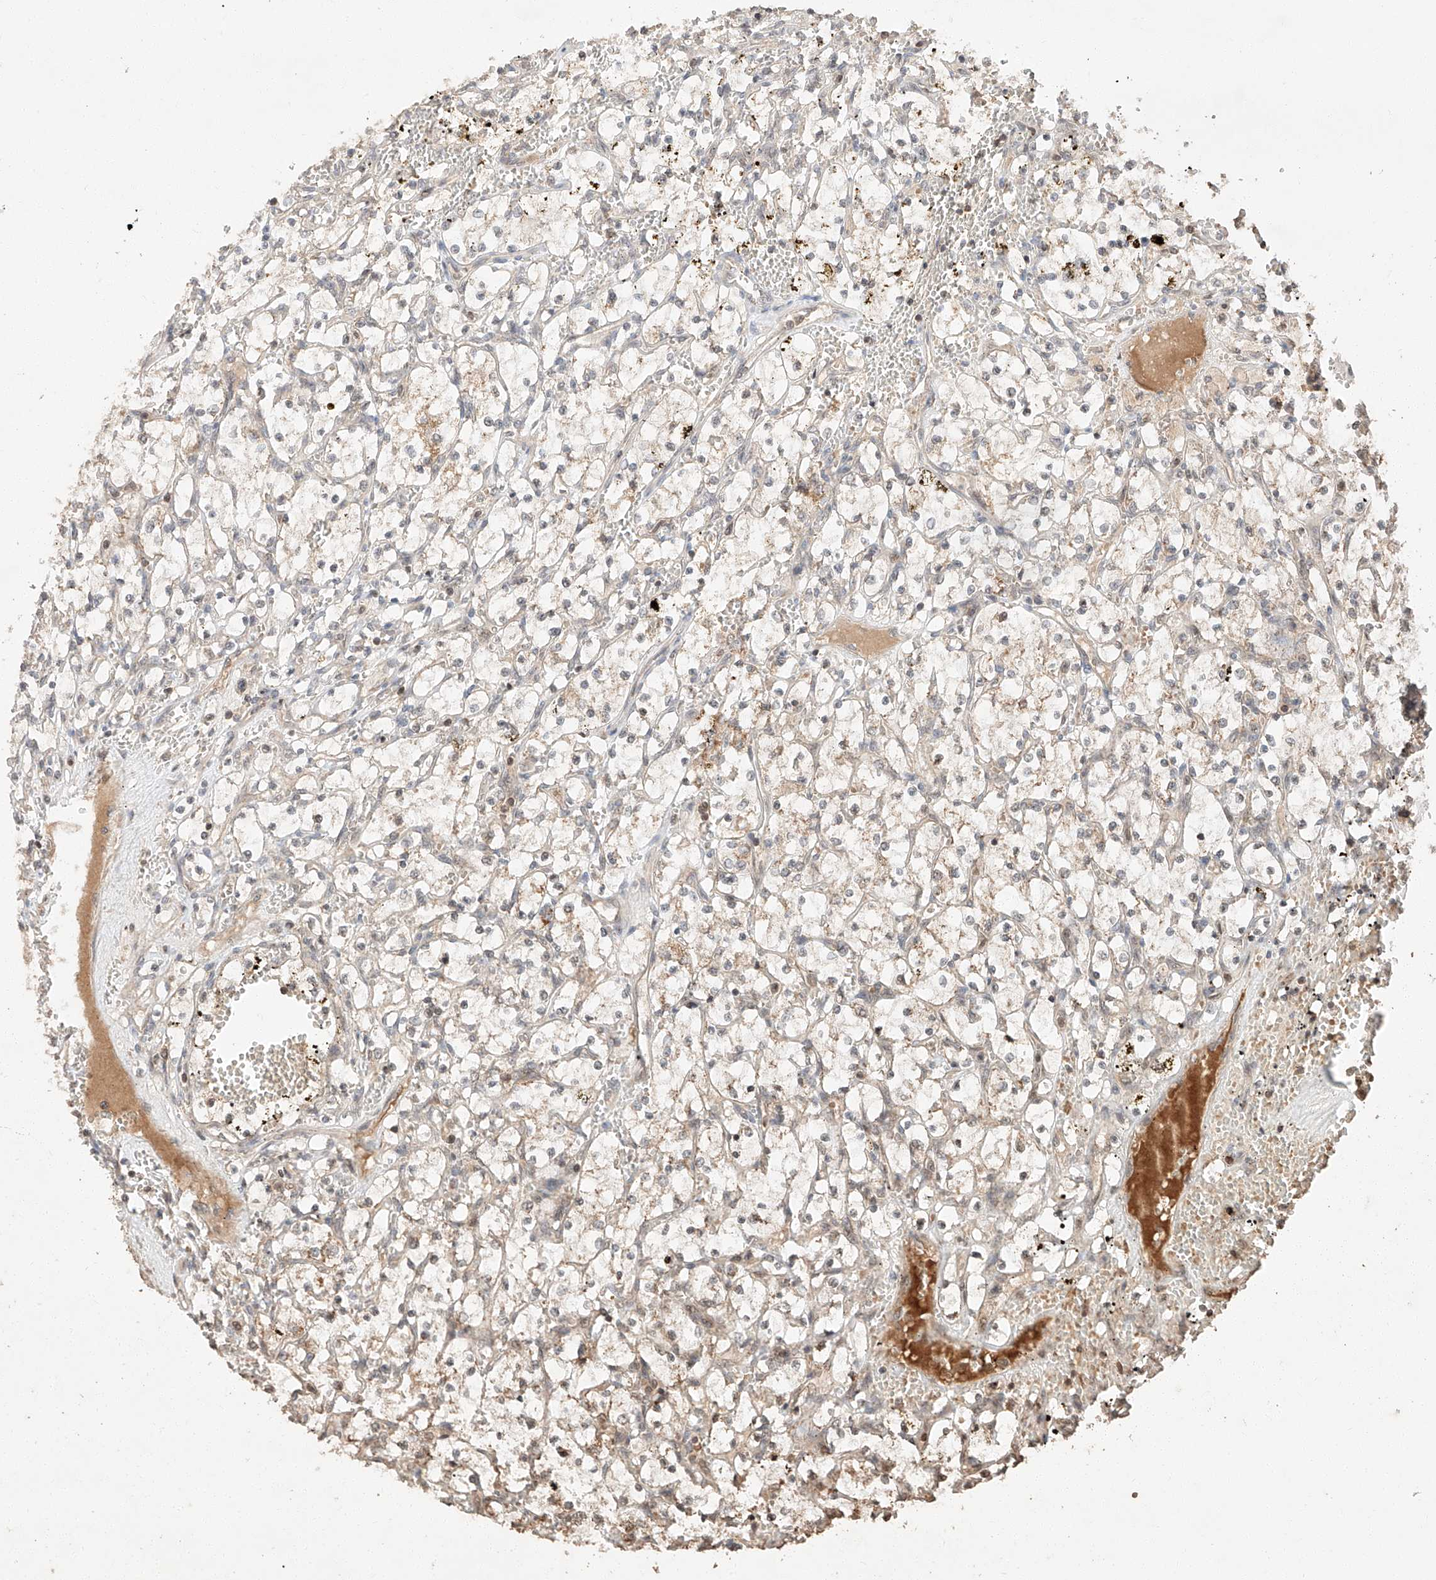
{"staining": {"intensity": "weak", "quantity": "<25%", "location": "cytoplasmic/membranous"}, "tissue": "renal cancer", "cell_type": "Tumor cells", "image_type": "cancer", "snomed": [{"axis": "morphology", "description": "Adenocarcinoma, NOS"}, {"axis": "topography", "description": "Kidney"}], "caption": "Immunohistochemistry (IHC) of renal adenocarcinoma demonstrates no positivity in tumor cells.", "gene": "ARHGAP33", "patient": {"sex": "female", "age": 69}}